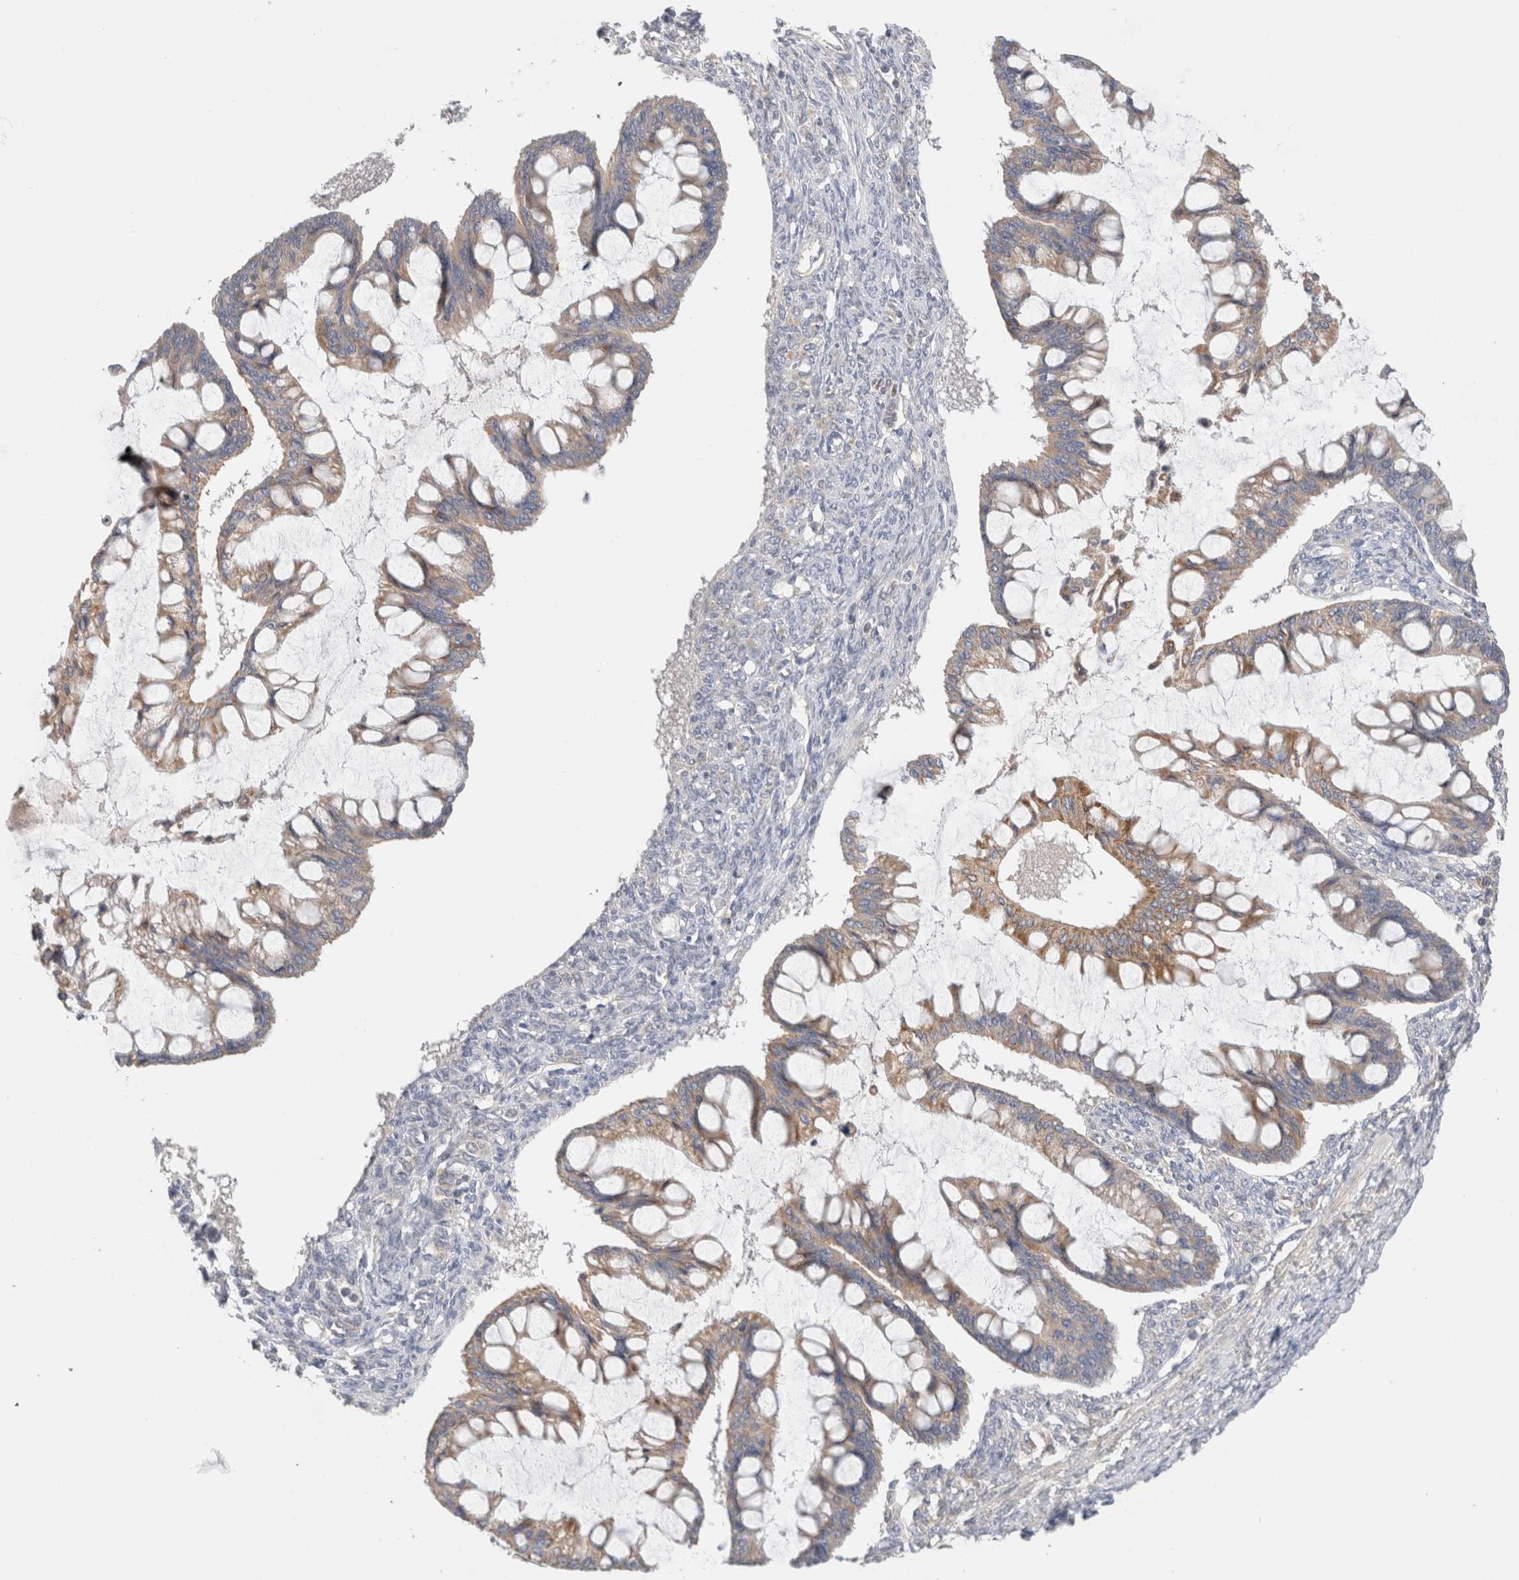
{"staining": {"intensity": "moderate", "quantity": "25%-75%", "location": "cytoplasmic/membranous"}, "tissue": "ovarian cancer", "cell_type": "Tumor cells", "image_type": "cancer", "snomed": [{"axis": "morphology", "description": "Cystadenocarcinoma, mucinous, NOS"}, {"axis": "topography", "description": "Ovary"}], "caption": "Immunohistochemistry (IHC) micrograph of neoplastic tissue: ovarian mucinous cystadenocarcinoma stained using immunohistochemistry (IHC) displays medium levels of moderate protein expression localized specifically in the cytoplasmic/membranous of tumor cells, appearing as a cytoplasmic/membranous brown color.", "gene": "SGK3", "patient": {"sex": "female", "age": 73}}